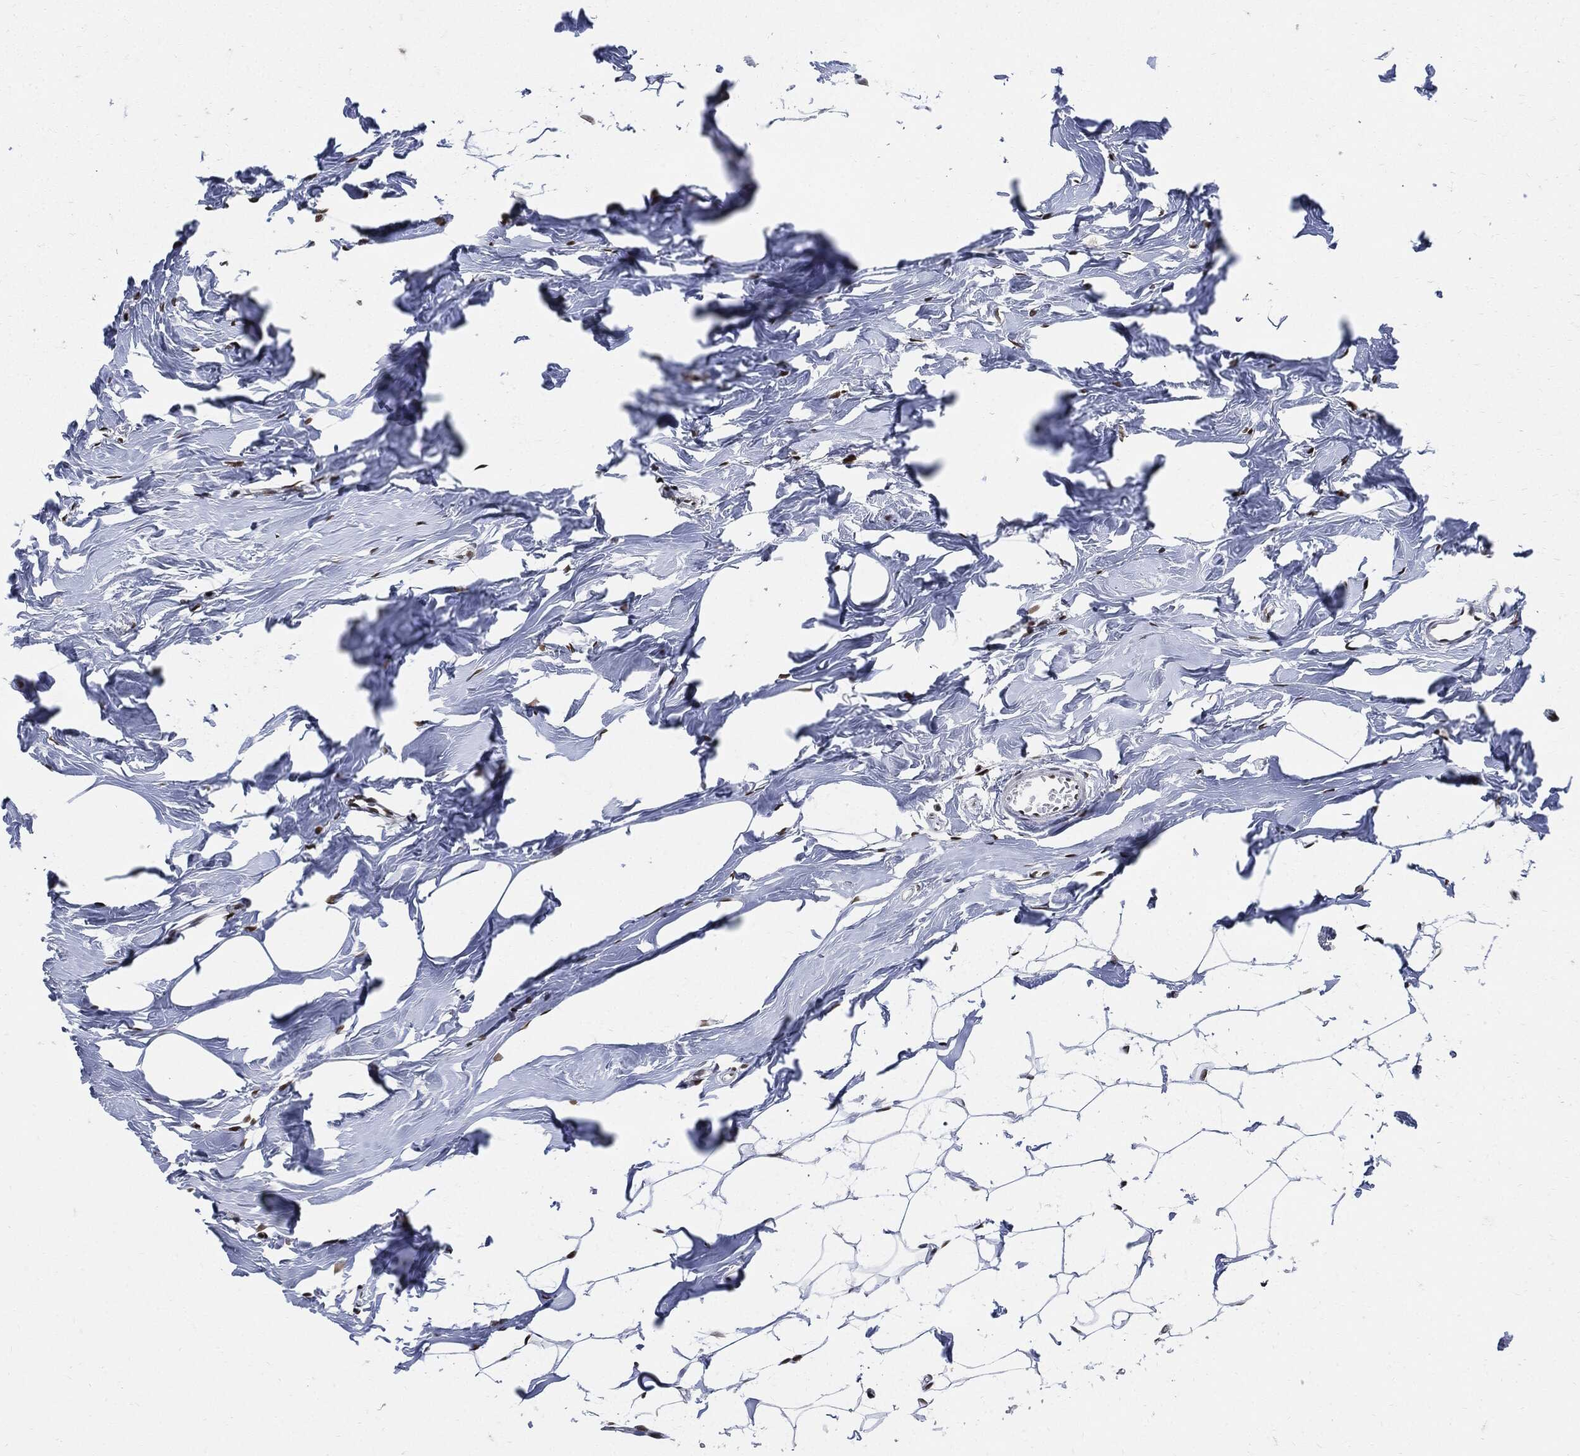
{"staining": {"intensity": "negative", "quantity": "none", "location": "none"}, "tissue": "breast", "cell_type": "Adipocytes", "image_type": "normal", "snomed": [{"axis": "morphology", "description": "Normal tissue, NOS"}, {"axis": "morphology", "description": "Lobular carcinoma, in situ"}, {"axis": "topography", "description": "Breast"}], "caption": "This is an immunohistochemistry (IHC) histopathology image of unremarkable human breast. There is no positivity in adipocytes.", "gene": "PCNA", "patient": {"sex": "female", "age": 35}}